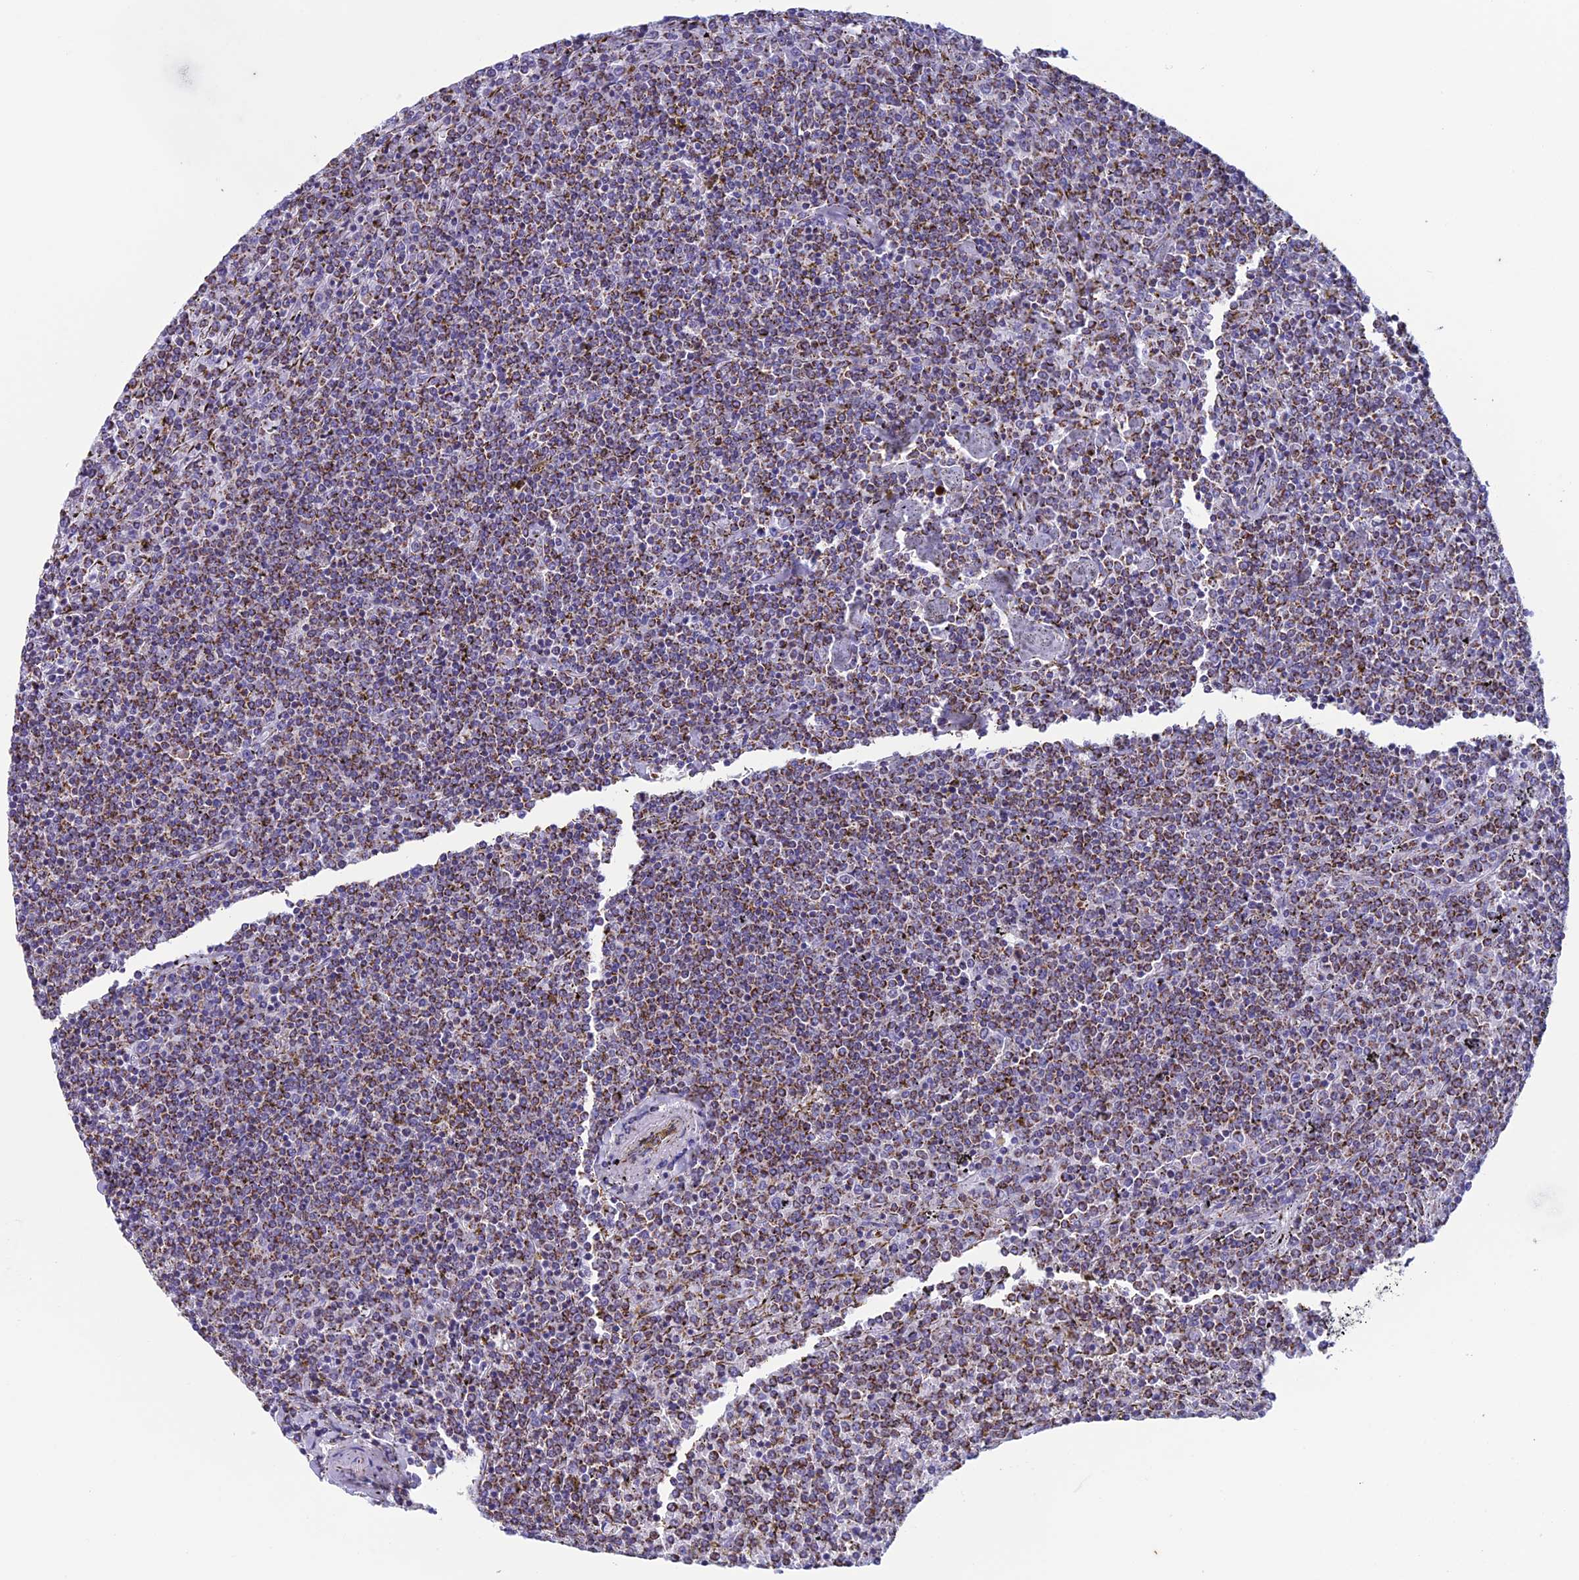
{"staining": {"intensity": "moderate", "quantity": ">75%", "location": "cytoplasmic/membranous"}, "tissue": "lymphoma", "cell_type": "Tumor cells", "image_type": "cancer", "snomed": [{"axis": "morphology", "description": "Malignant lymphoma, non-Hodgkin's type, Low grade"}, {"axis": "topography", "description": "Spleen"}], "caption": "Lymphoma tissue demonstrates moderate cytoplasmic/membranous expression in about >75% of tumor cells", "gene": "ZNG1B", "patient": {"sex": "female", "age": 19}}